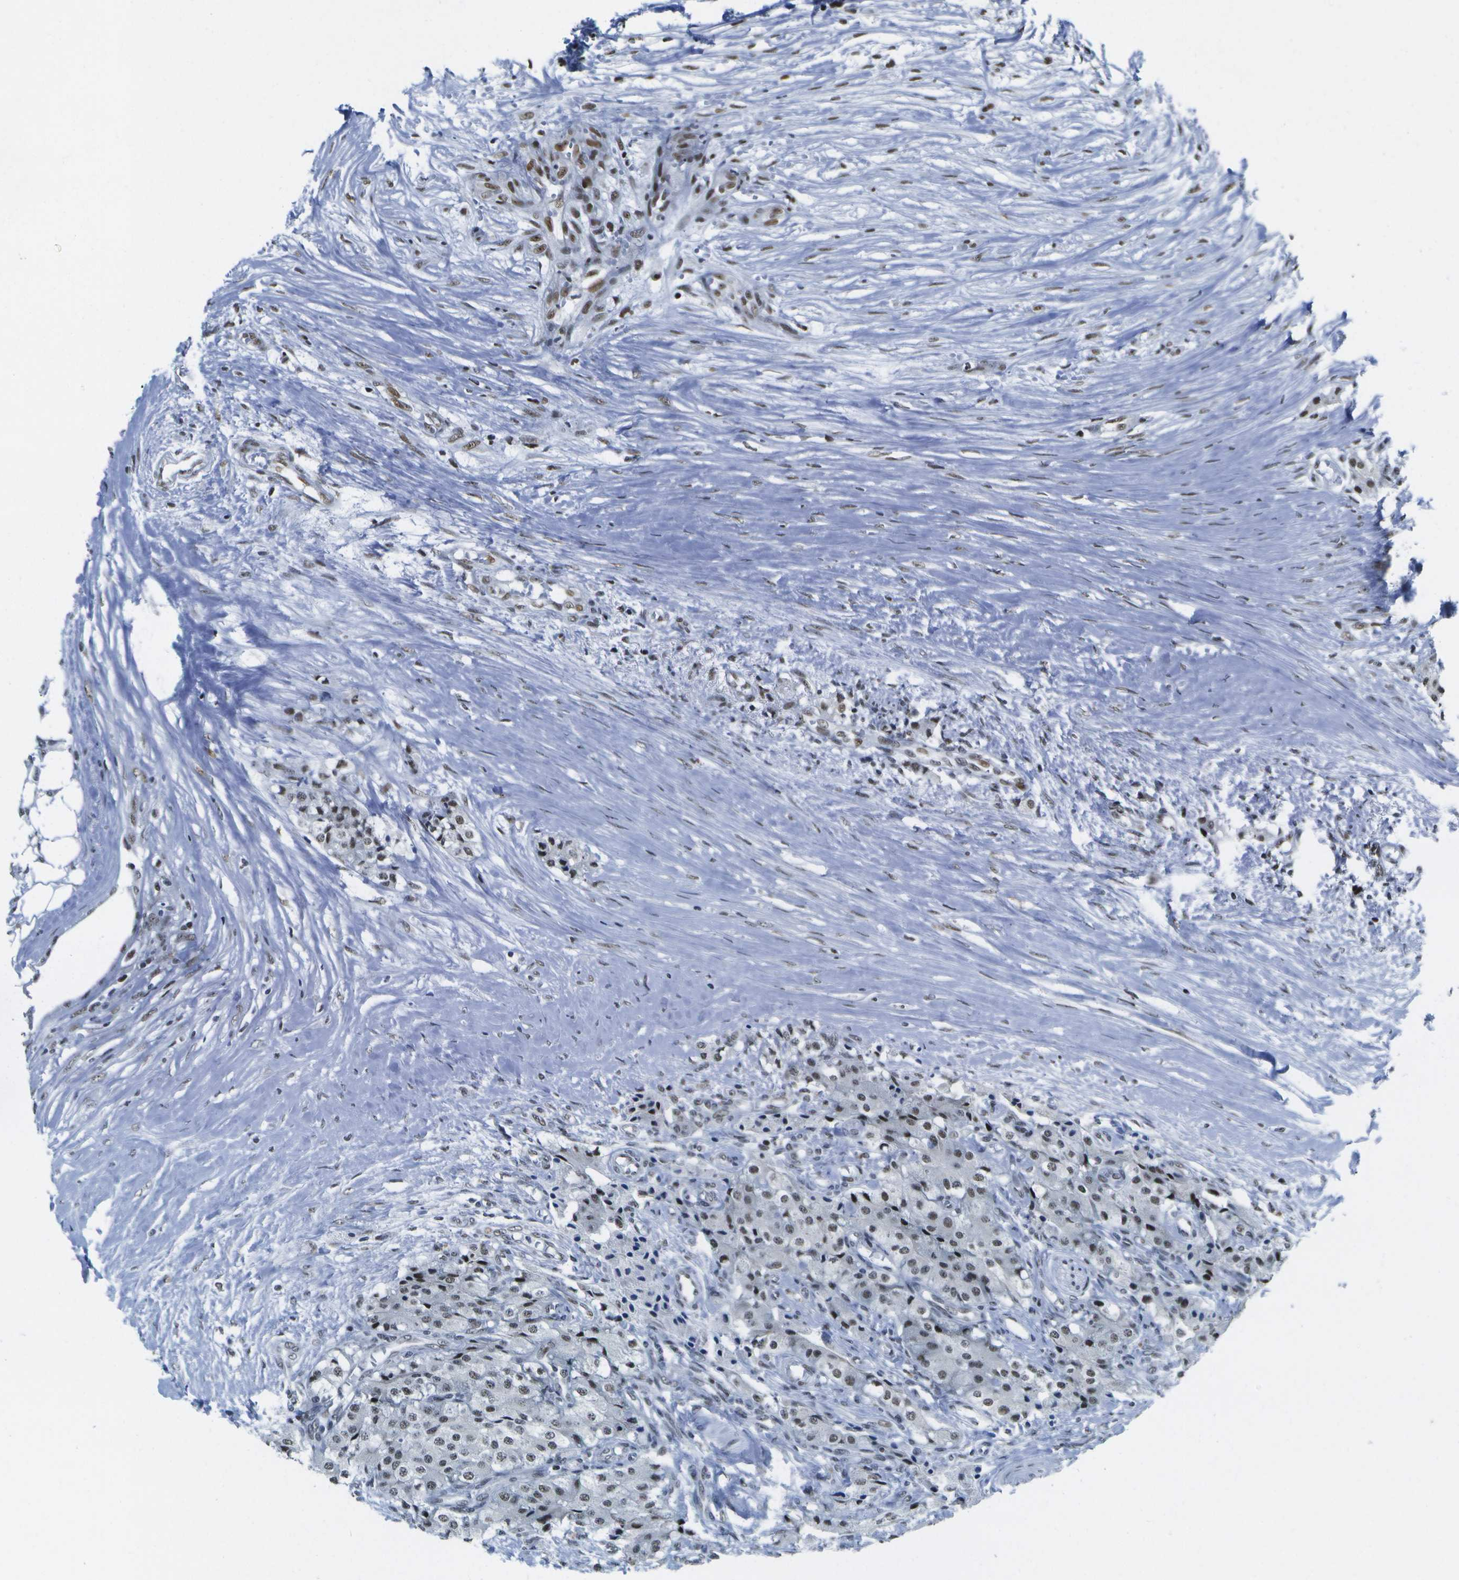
{"staining": {"intensity": "moderate", "quantity": ">75%", "location": "nuclear"}, "tissue": "carcinoid", "cell_type": "Tumor cells", "image_type": "cancer", "snomed": [{"axis": "morphology", "description": "Carcinoid, malignant, NOS"}, {"axis": "topography", "description": "Colon"}], "caption": "Immunohistochemistry (IHC) of carcinoid displays medium levels of moderate nuclear expression in about >75% of tumor cells.", "gene": "NSRP1", "patient": {"sex": "female", "age": 52}}